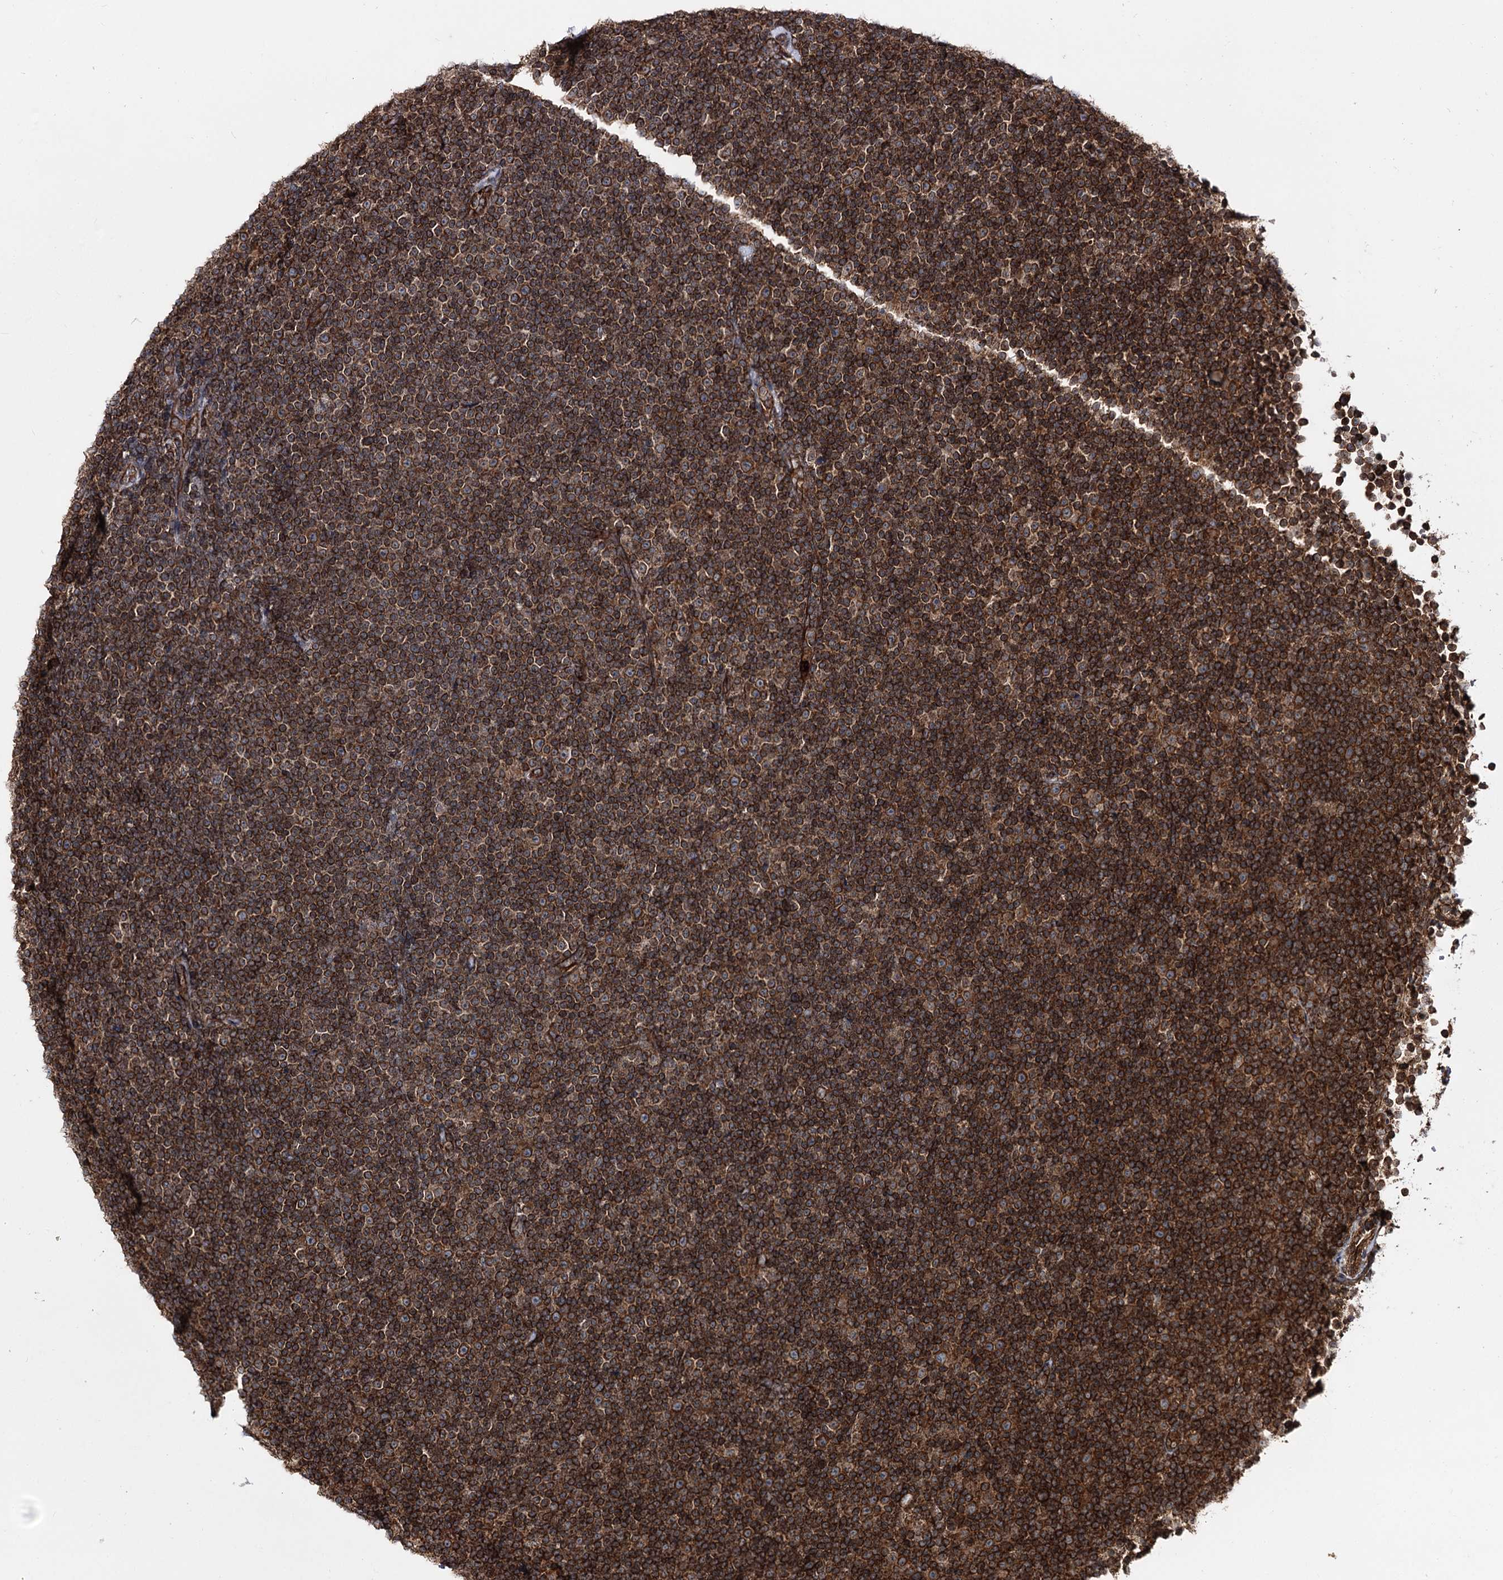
{"staining": {"intensity": "strong", "quantity": ">75%", "location": "cytoplasmic/membranous"}, "tissue": "lymphoma", "cell_type": "Tumor cells", "image_type": "cancer", "snomed": [{"axis": "morphology", "description": "Malignant lymphoma, non-Hodgkin's type, Low grade"}, {"axis": "topography", "description": "Lymph node"}], "caption": "A photomicrograph of lymphoma stained for a protein demonstrates strong cytoplasmic/membranous brown staining in tumor cells.", "gene": "FGFR1OP2", "patient": {"sex": "female", "age": 67}}